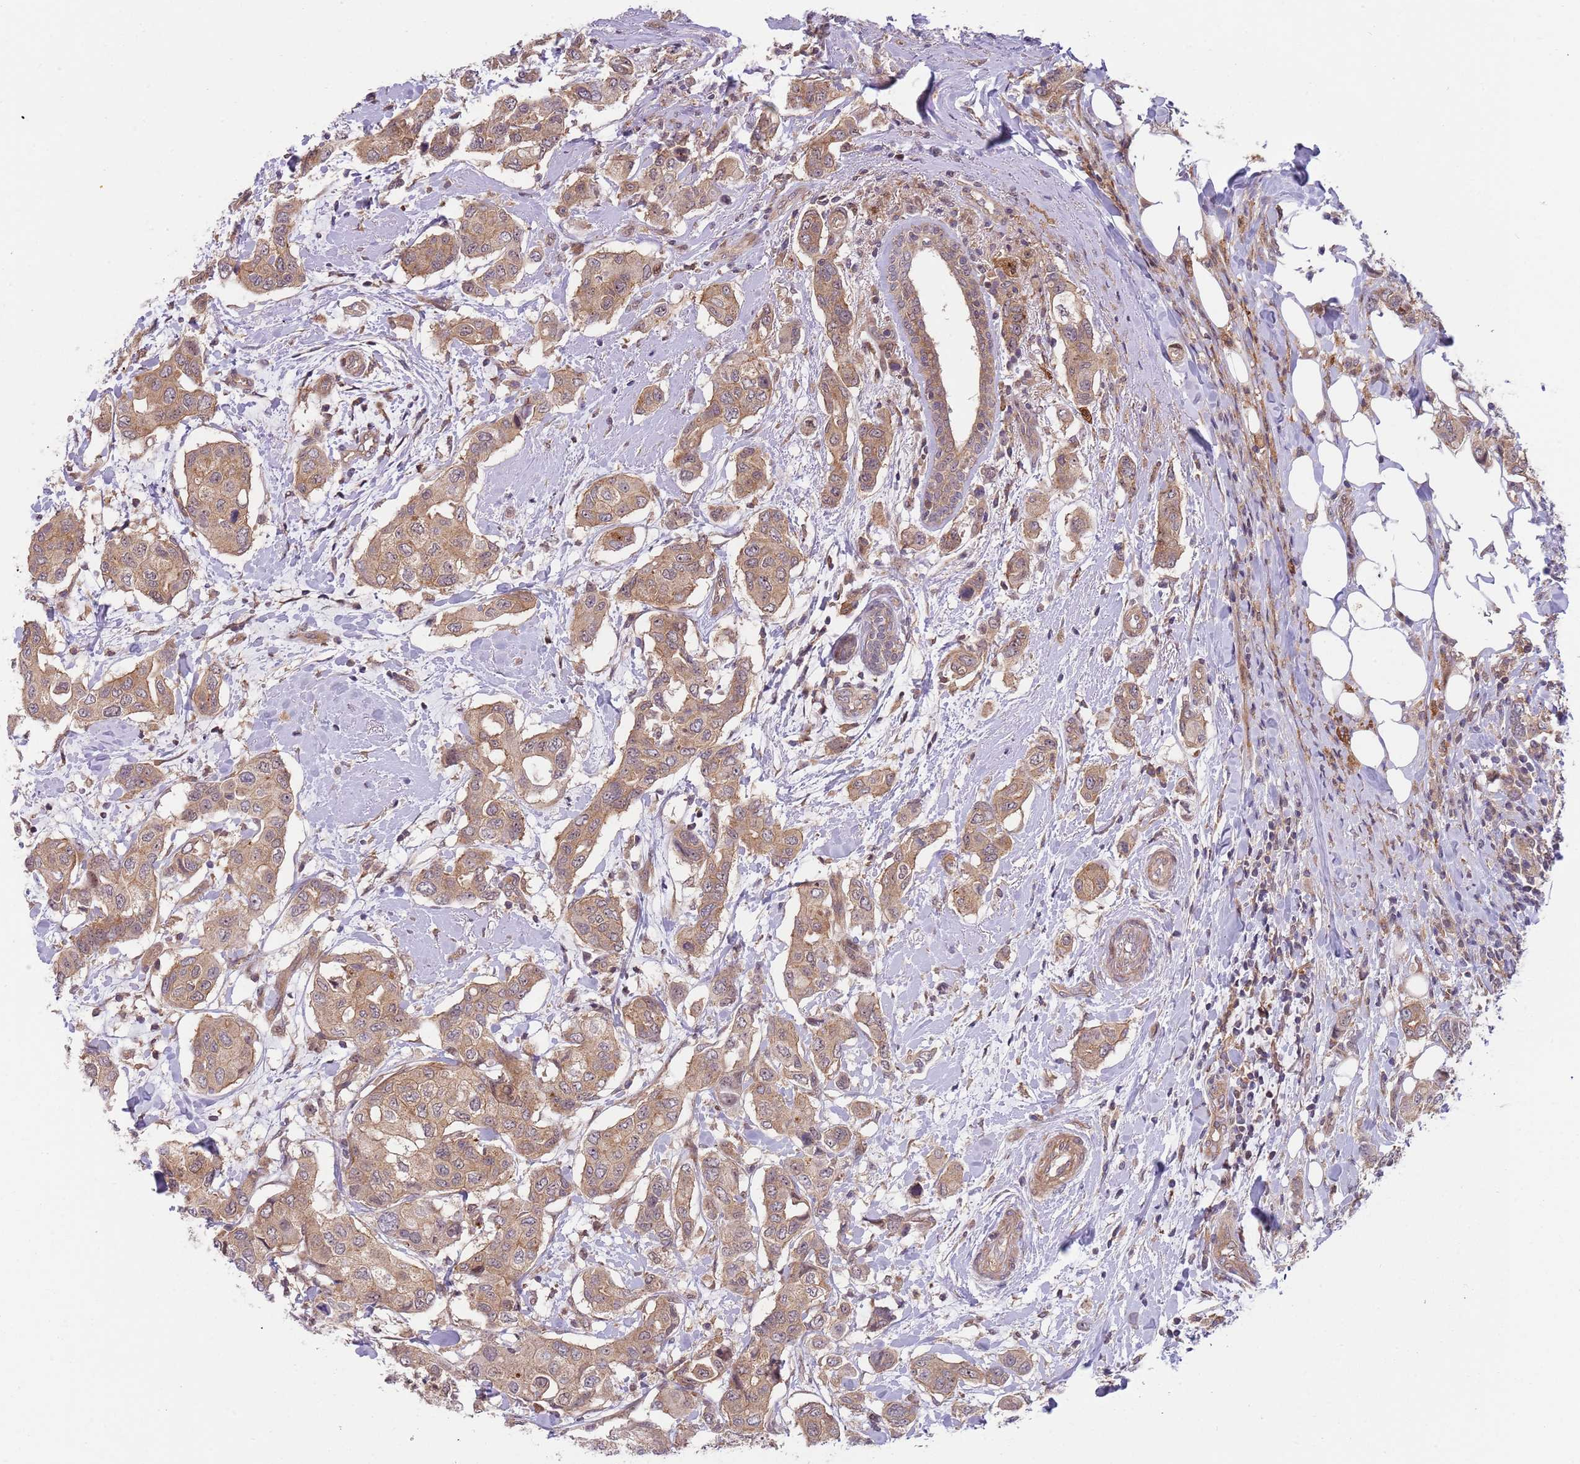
{"staining": {"intensity": "moderate", "quantity": ">75%", "location": "cytoplasmic/membranous"}, "tissue": "breast cancer", "cell_type": "Tumor cells", "image_type": "cancer", "snomed": [{"axis": "morphology", "description": "Lobular carcinoma"}, {"axis": "topography", "description": "Breast"}], "caption": "IHC staining of lobular carcinoma (breast), which exhibits medium levels of moderate cytoplasmic/membranous staining in approximately >75% of tumor cells indicating moderate cytoplasmic/membranous protein positivity. The staining was performed using DAB (3,3'-diaminobenzidine) (brown) for protein detection and nuclei were counterstained in hematoxylin (blue).", "gene": "GGA1", "patient": {"sex": "female", "age": 51}}